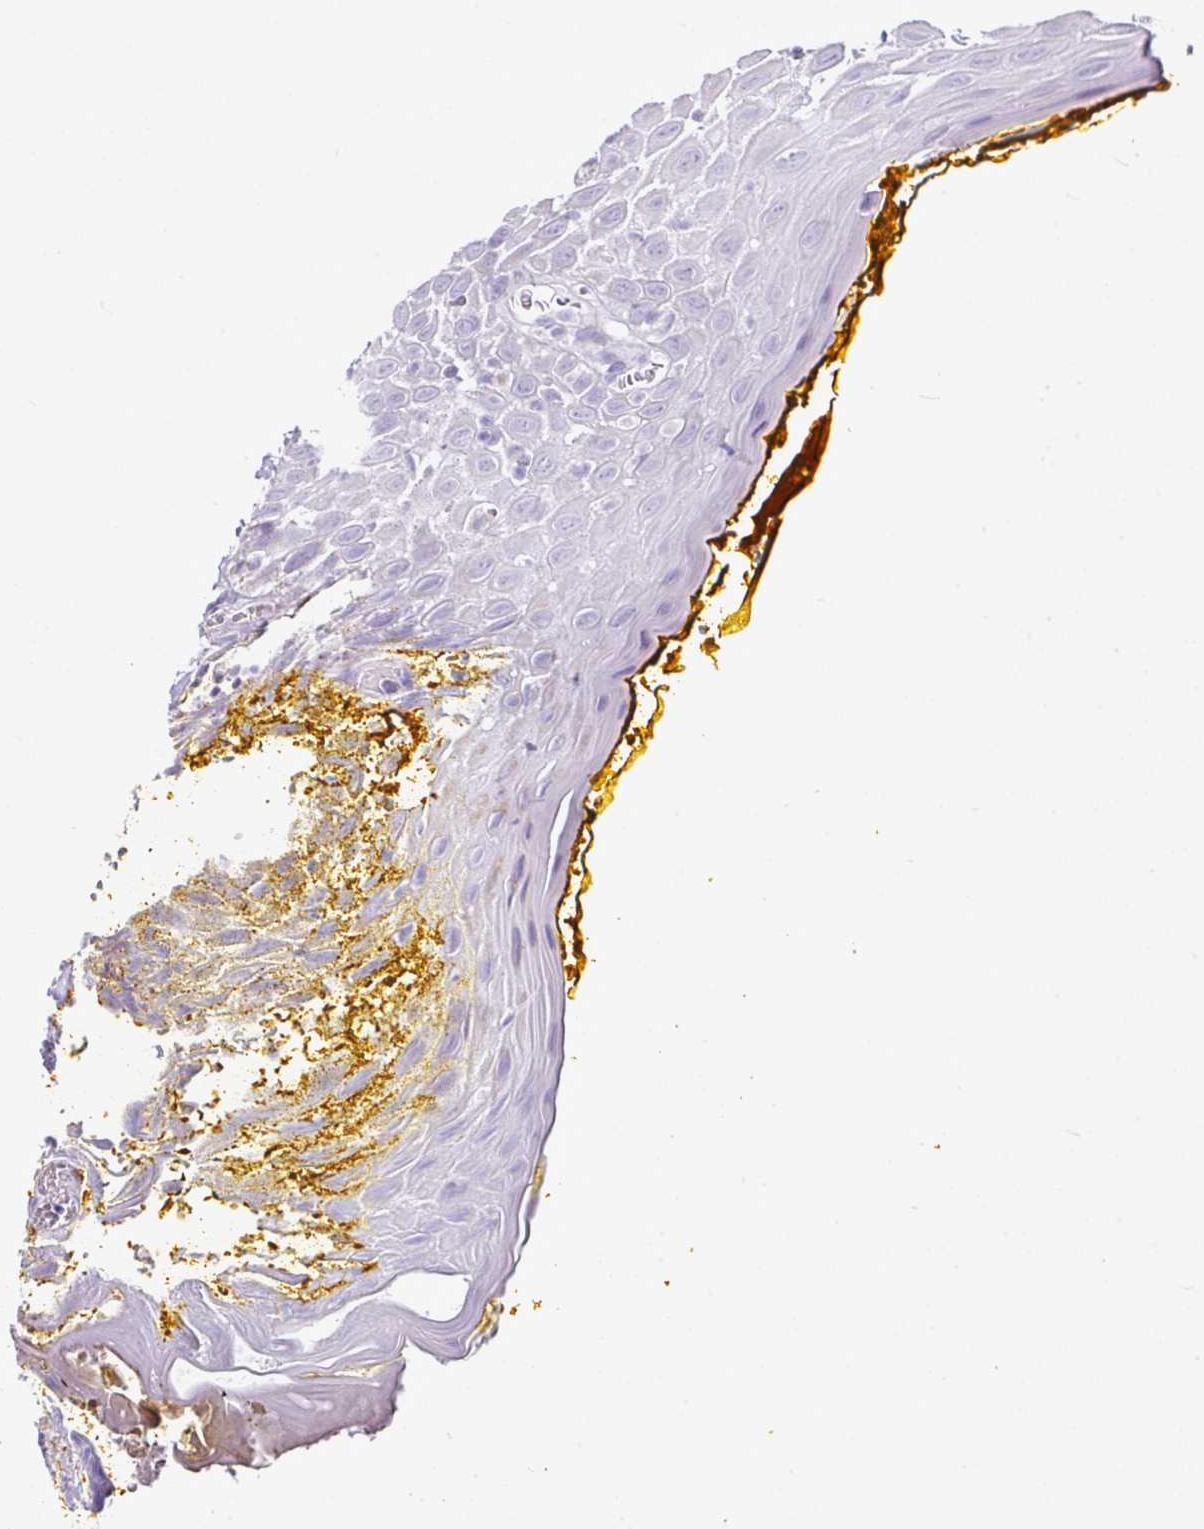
{"staining": {"intensity": "negative", "quantity": "none", "location": "none"}, "tissue": "oral mucosa", "cell_type": "Squamous epithelial cells", "image_type": "normal", "snomed": [{"axis": "morphology", "description": "Normal tissue, NOS"}, {"axis": "morphology", "description": "Squamous cell carcinoma, NOS"}, {"axis": "topography", "description": "Oral tissue"}, {"axis": "topography", "description": "Tounge, NOS"}, {"axis": "topography", "description": "Head-Neck"}], "caption": "This is an immunohistochemistry (IHC) micrograph of benign oral mucosa. There is no expression in squamous epithelial cells.", "gene": "PGAP4", "patient": {"sex": "male", "age": 76}}